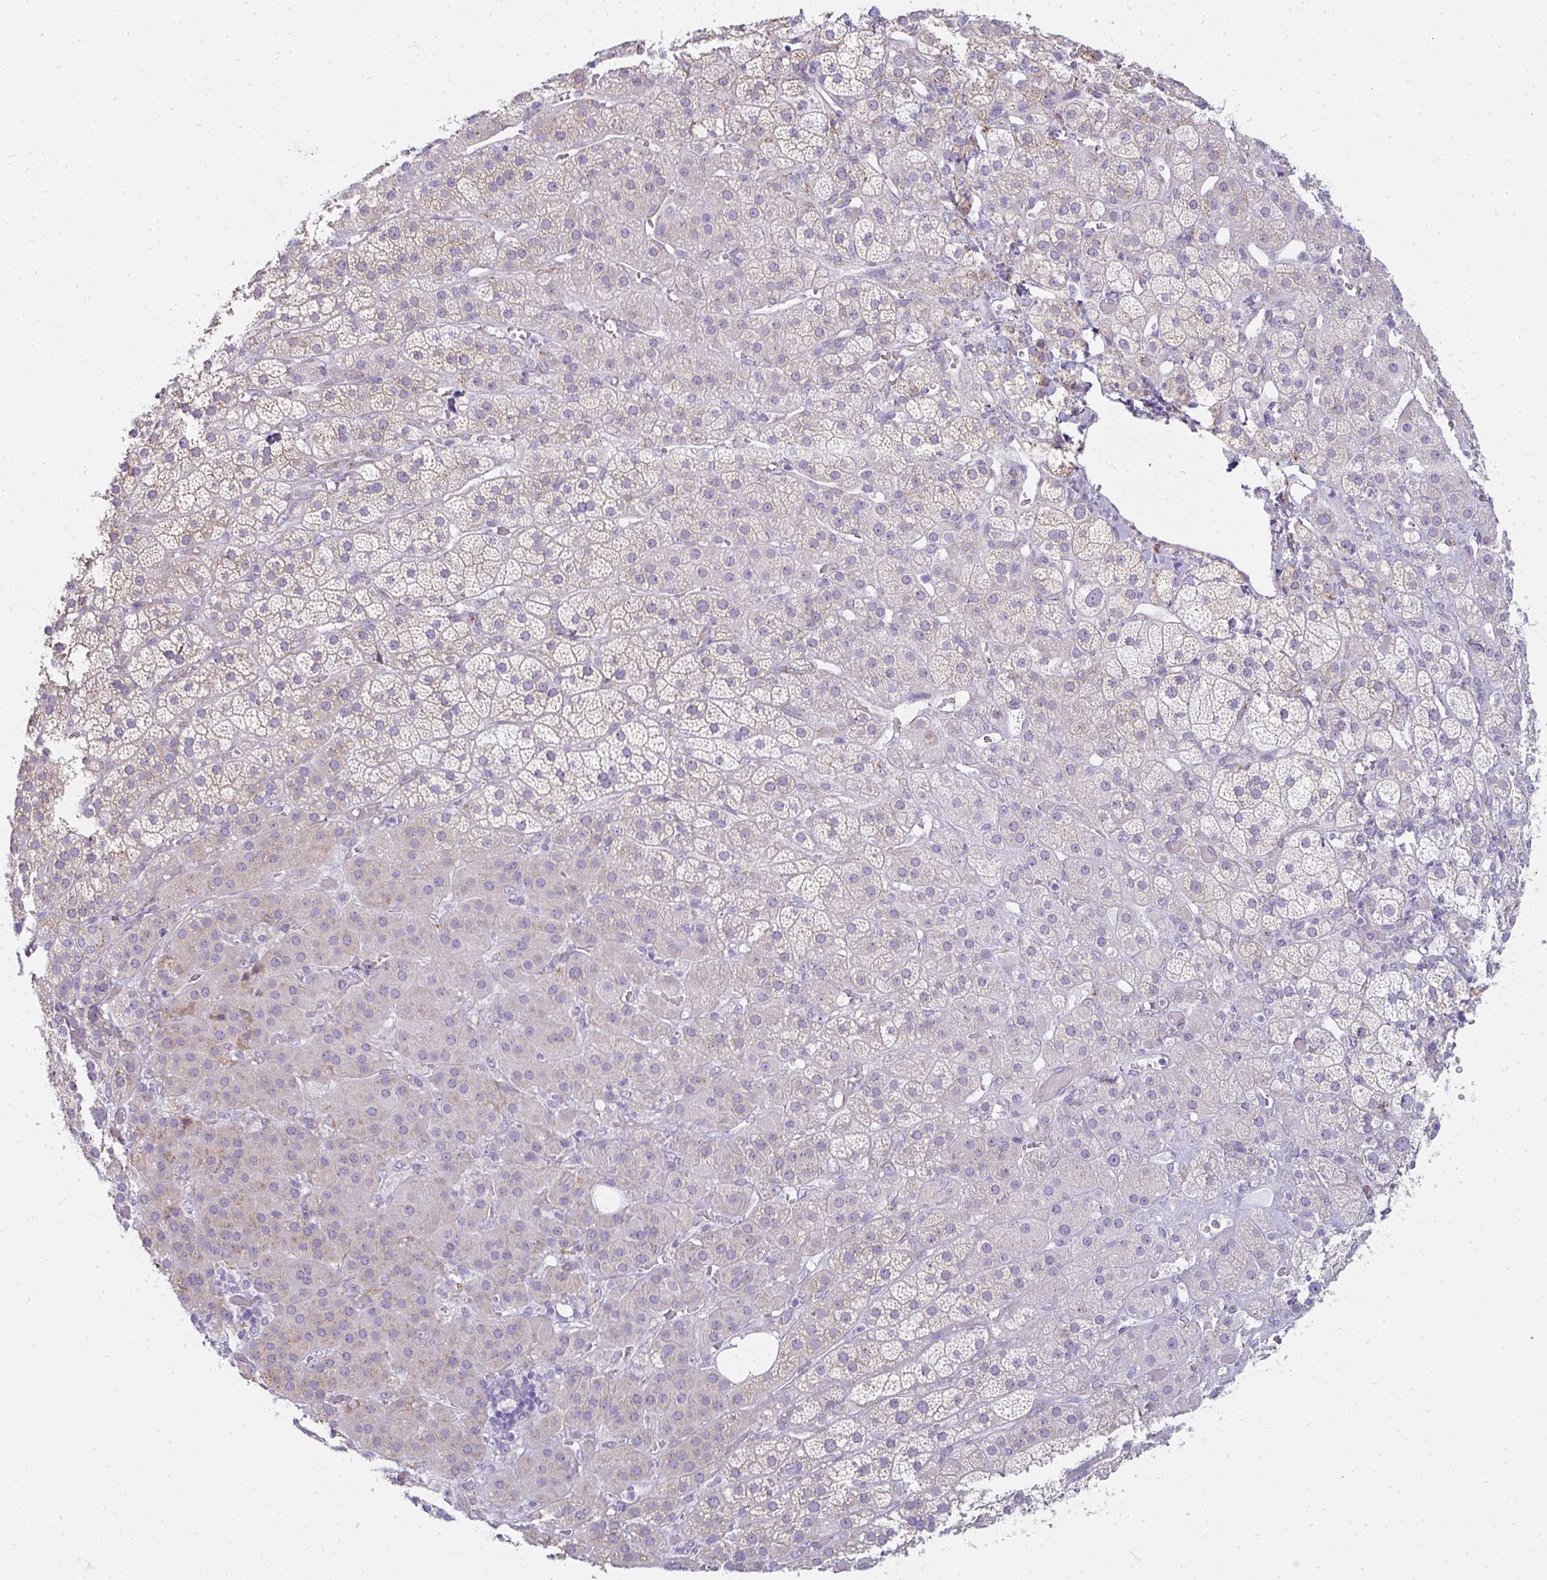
{"staining": {"intensity": "weak", "quantity": "<25%", "location": "cytoplasmic/membranous"}, "tissue": "adrenal gland", "cell_type": "Glandular cells", "image_type": "normal", "snomed": [{"axis": "morphology", "description": "Normal tissue, NOS"}, {"axis": "topography", "description": "Adrenal gland"}], "caption": "Adrenal gland stained for a protein using immunohistochemistry shows no positivity glandular cells.", "gene": "SHROOM1", "patient": {"sex": "male", "age": 57}}